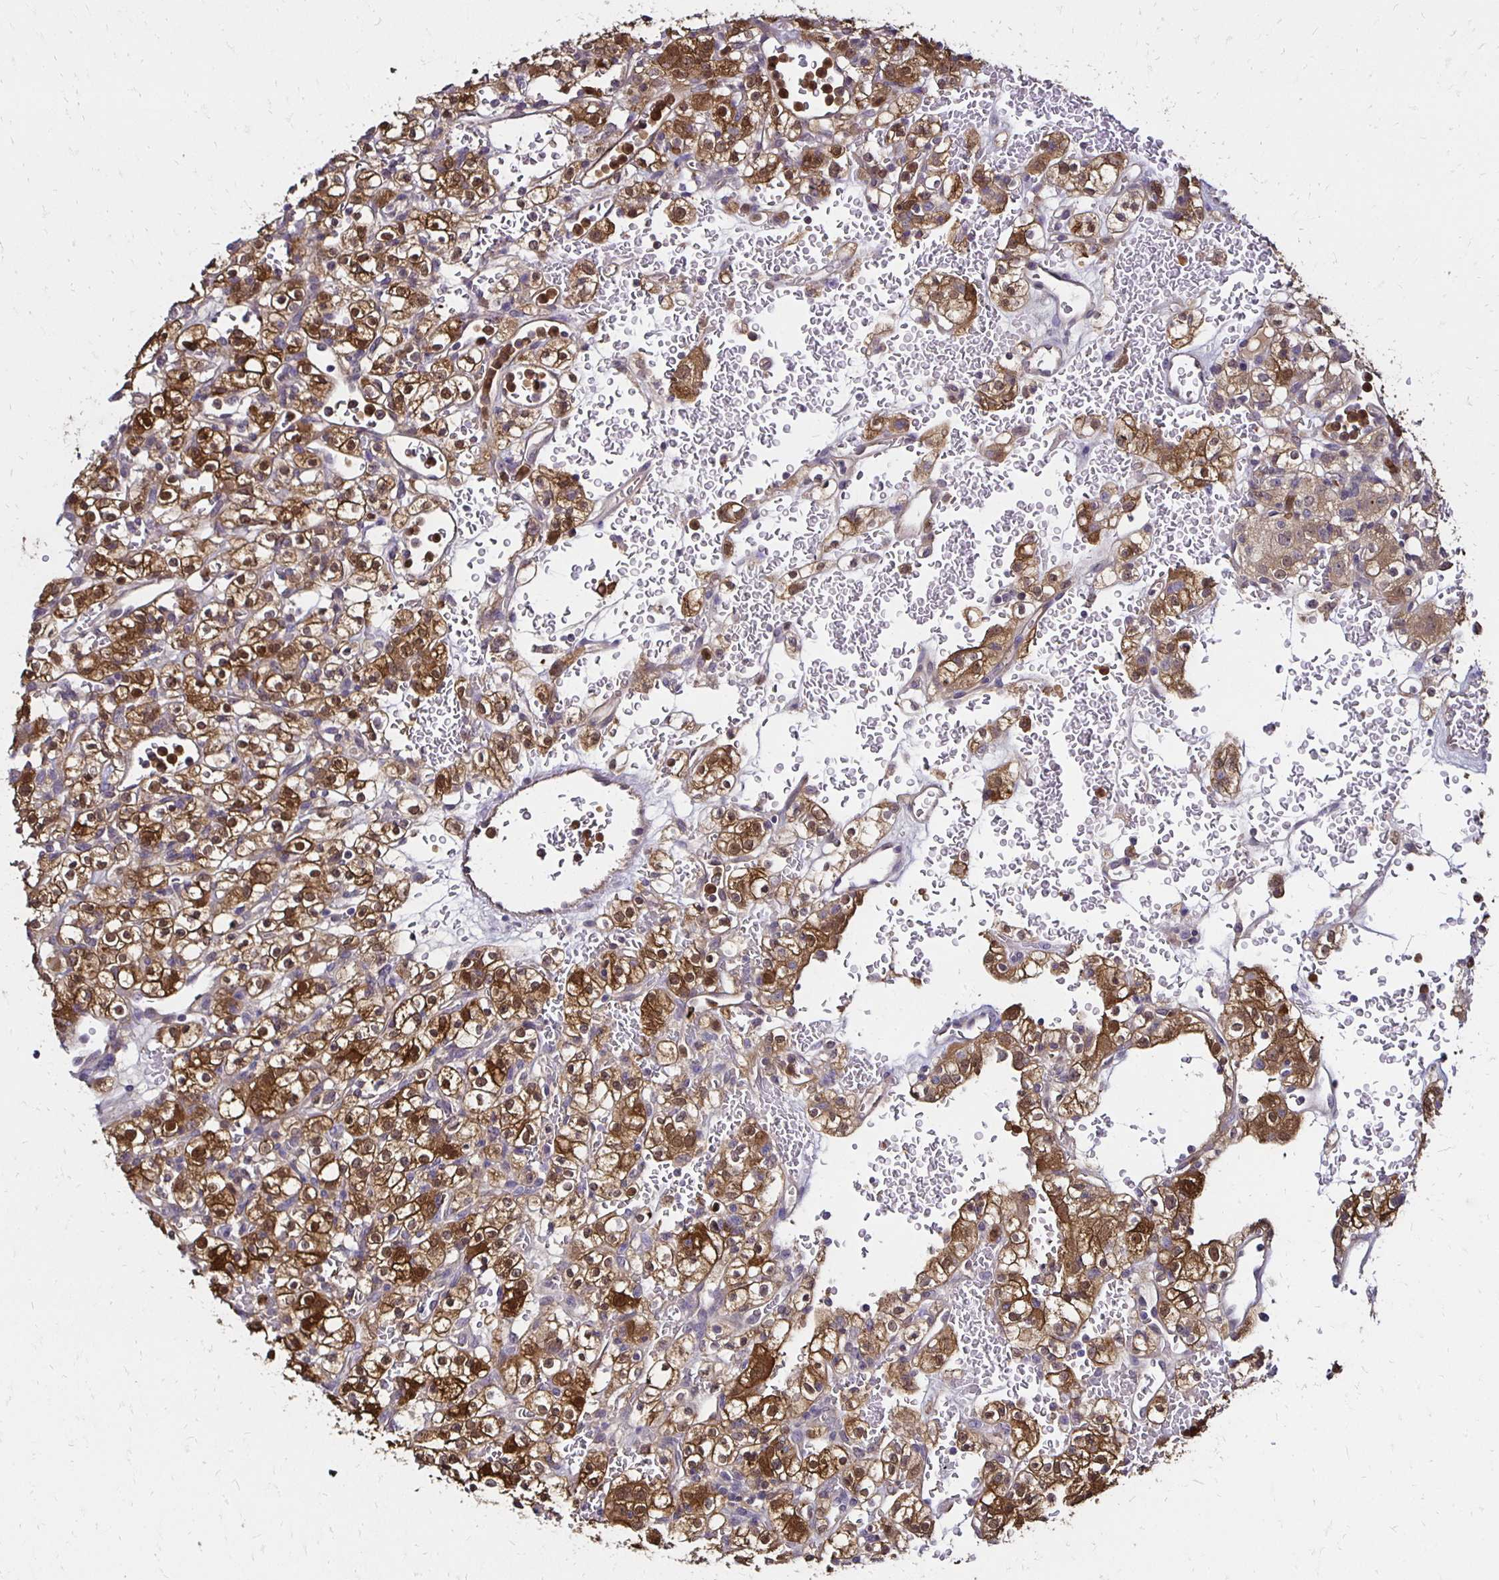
{"staining": {"intensity": "moderate", "quantity": ">75%", "location": "cytoplasmic/membranous,nuclear"}, "tissue": "renal cancer", "cell_type": "Tumor cells", "image_type": "cancer", "snomed": [{"axis": "morphology", "description": "Normal tissue, NOS"}, {"axis": "morphology", "description": "Adenocarcinoma, NOS"}, {"axis": "topography", "description": "Kidney"}], "caption": "Human renal cancer (adenocarcinoma) stained with a brown dye demonstrates moderate cytoplasmic/membranous and nuclear positive staining in about >75% of tumor cells.", "gene": "TXN", "patient": {"sex": "female", "age": 72}}